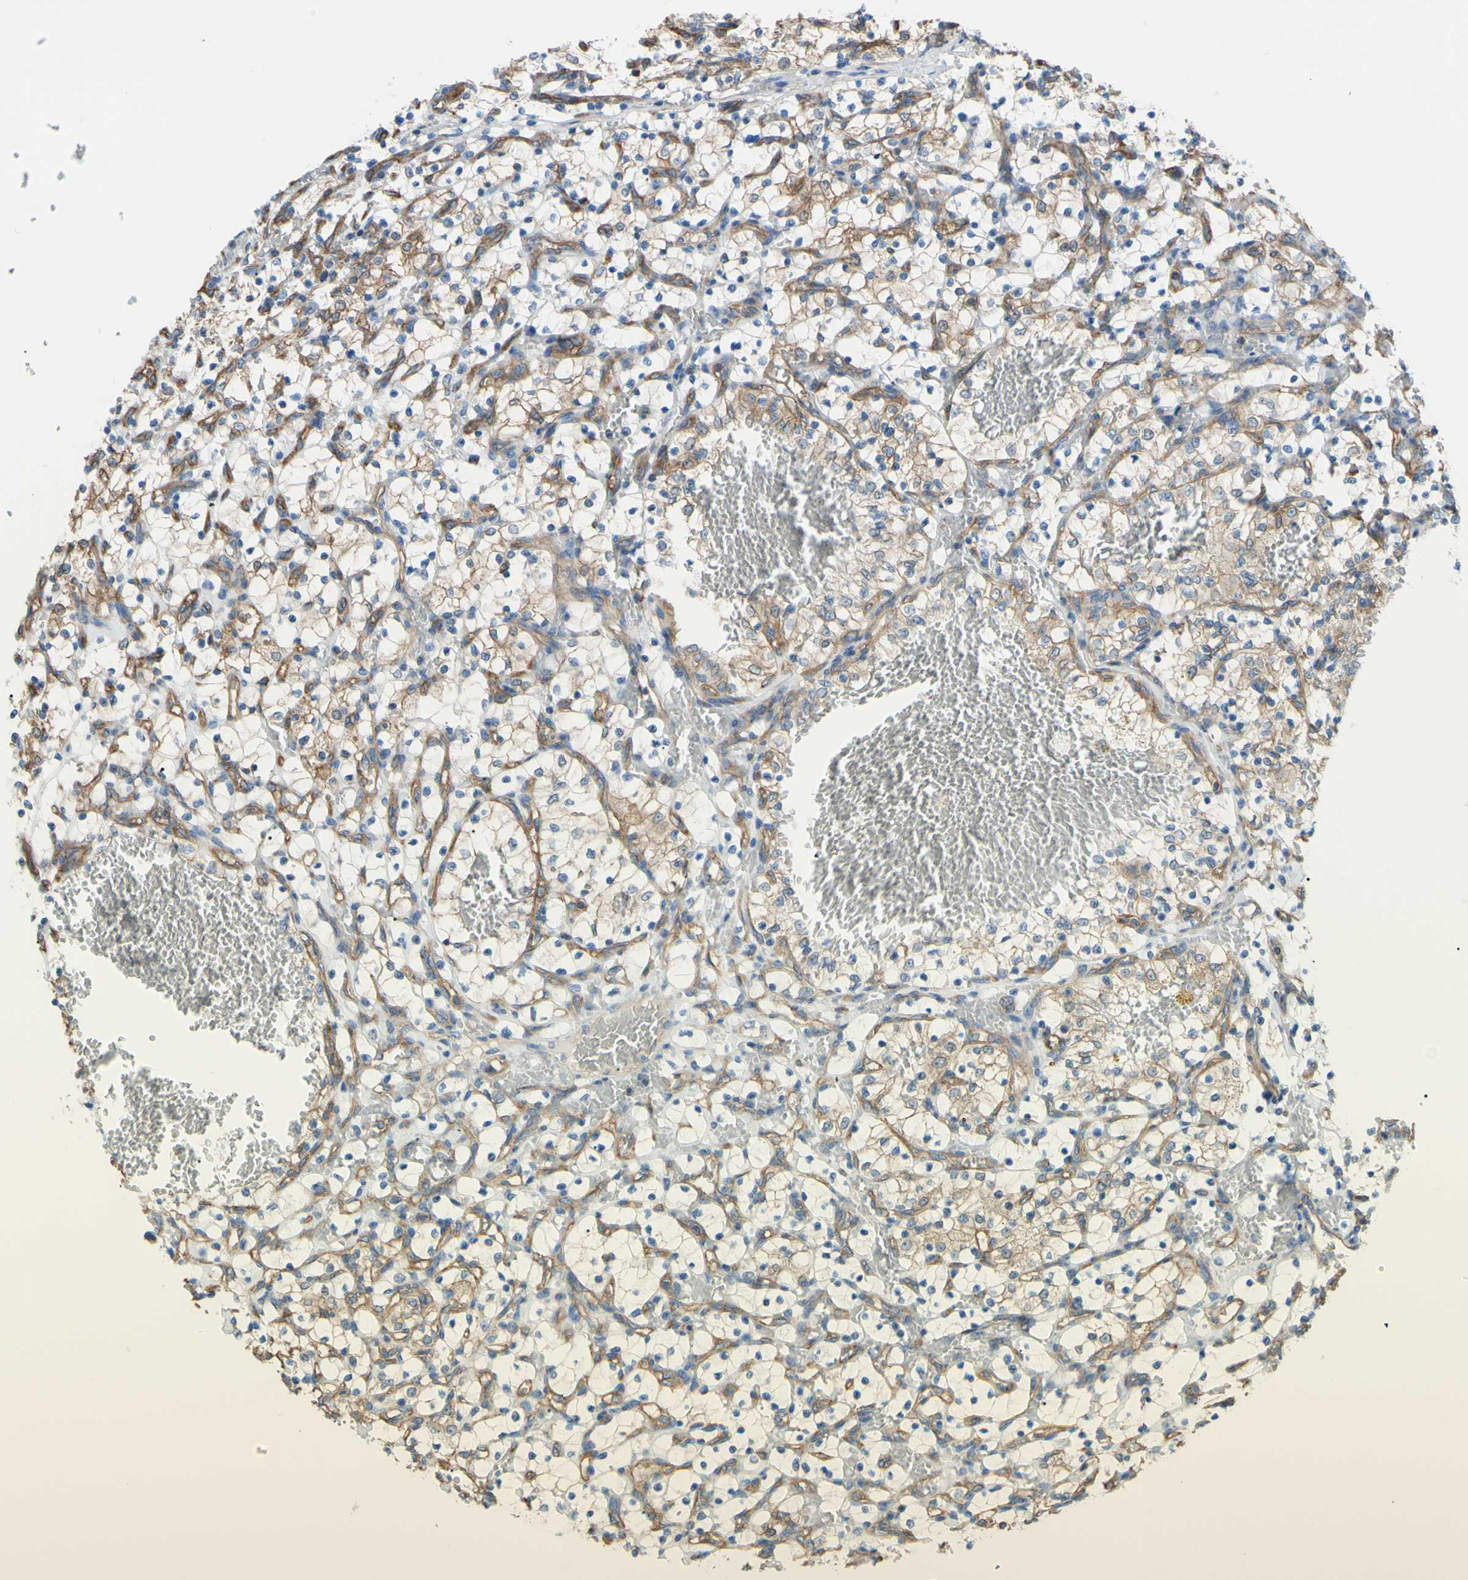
{"staining": {"intensity": "weak", "quantity": "<25%", "location": "cytoplasmic/membranous"}, "tissue": "renal cancer", "cell_type": "Tumor cells", "image_type": "cancer", "snomed": [{"axis": "morphology", "description": "Adenocarcinoma, NOS"}, {"axis": "topography", "description": "Kidney"}], "caption": "This histopathology image is of renal adenocarcinoma stained with immunohistochemistry to label a protein in brown with the nuclei are counter-stained blue. There is no positivity in tumor cells.", "gene": "ADD1", "patient": {"sex": "female", "age": 69}}